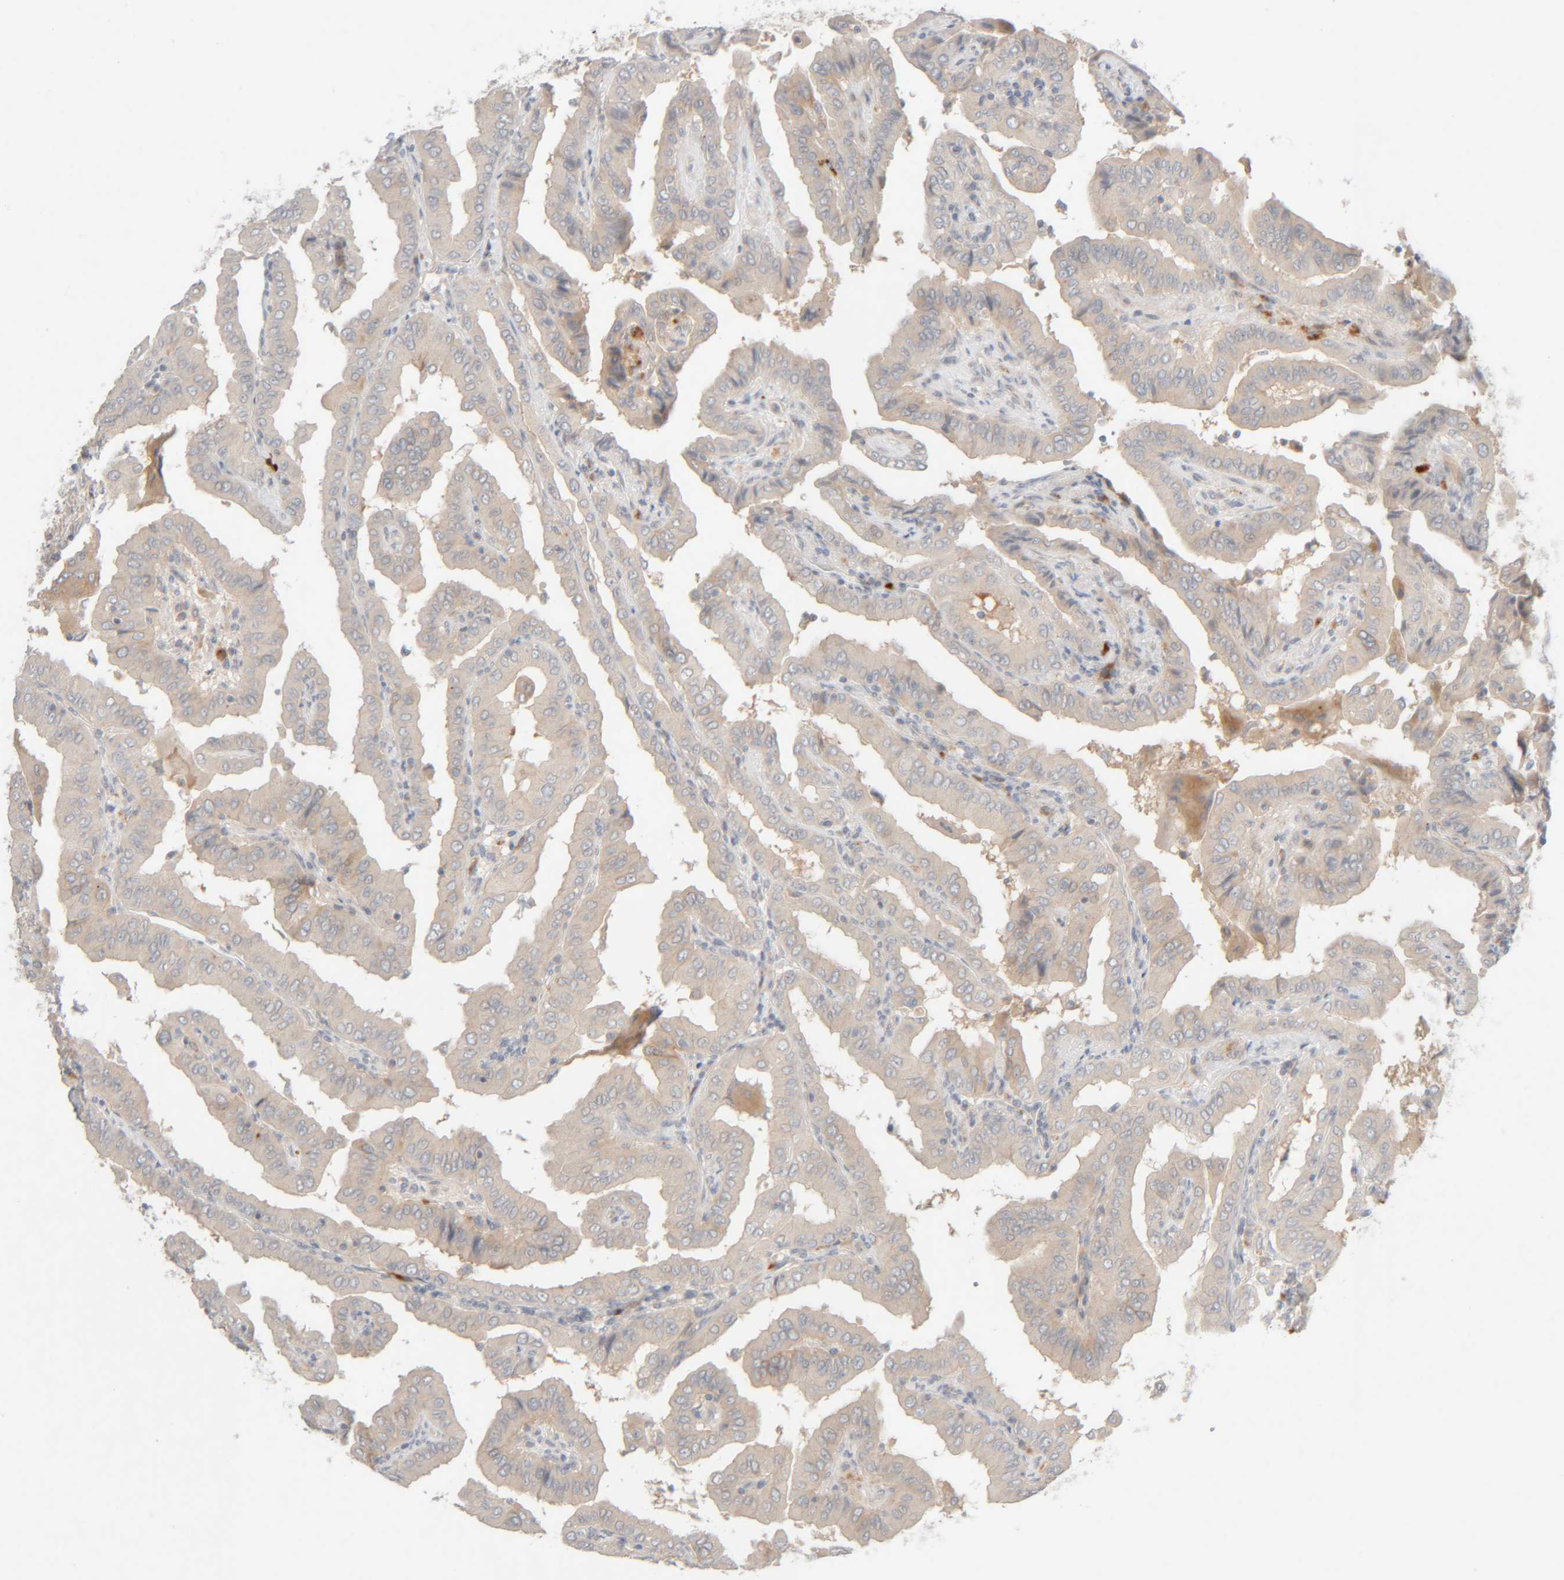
{"staining": {"intensity": "negative", "quantity": "none", "location": "none"}, "tissue": "thyroid cancer", "cell_type": "Tumor cells", "image_type": "cancer", "snomed": [{"axis": "morphology", "description": "Papillary adenocarcinoma, NOS"}, {"axis": "topography", "description": "Thyroid gland"}], "caption": "High magnification brightfield microscopy of thyroid cancer stained with DAB (brown) and counterstained with hematoxylin (blue): tumor cells show no significant staining.", "gene": "CHKA", "patient": {"sex": "male", "age": 33}}